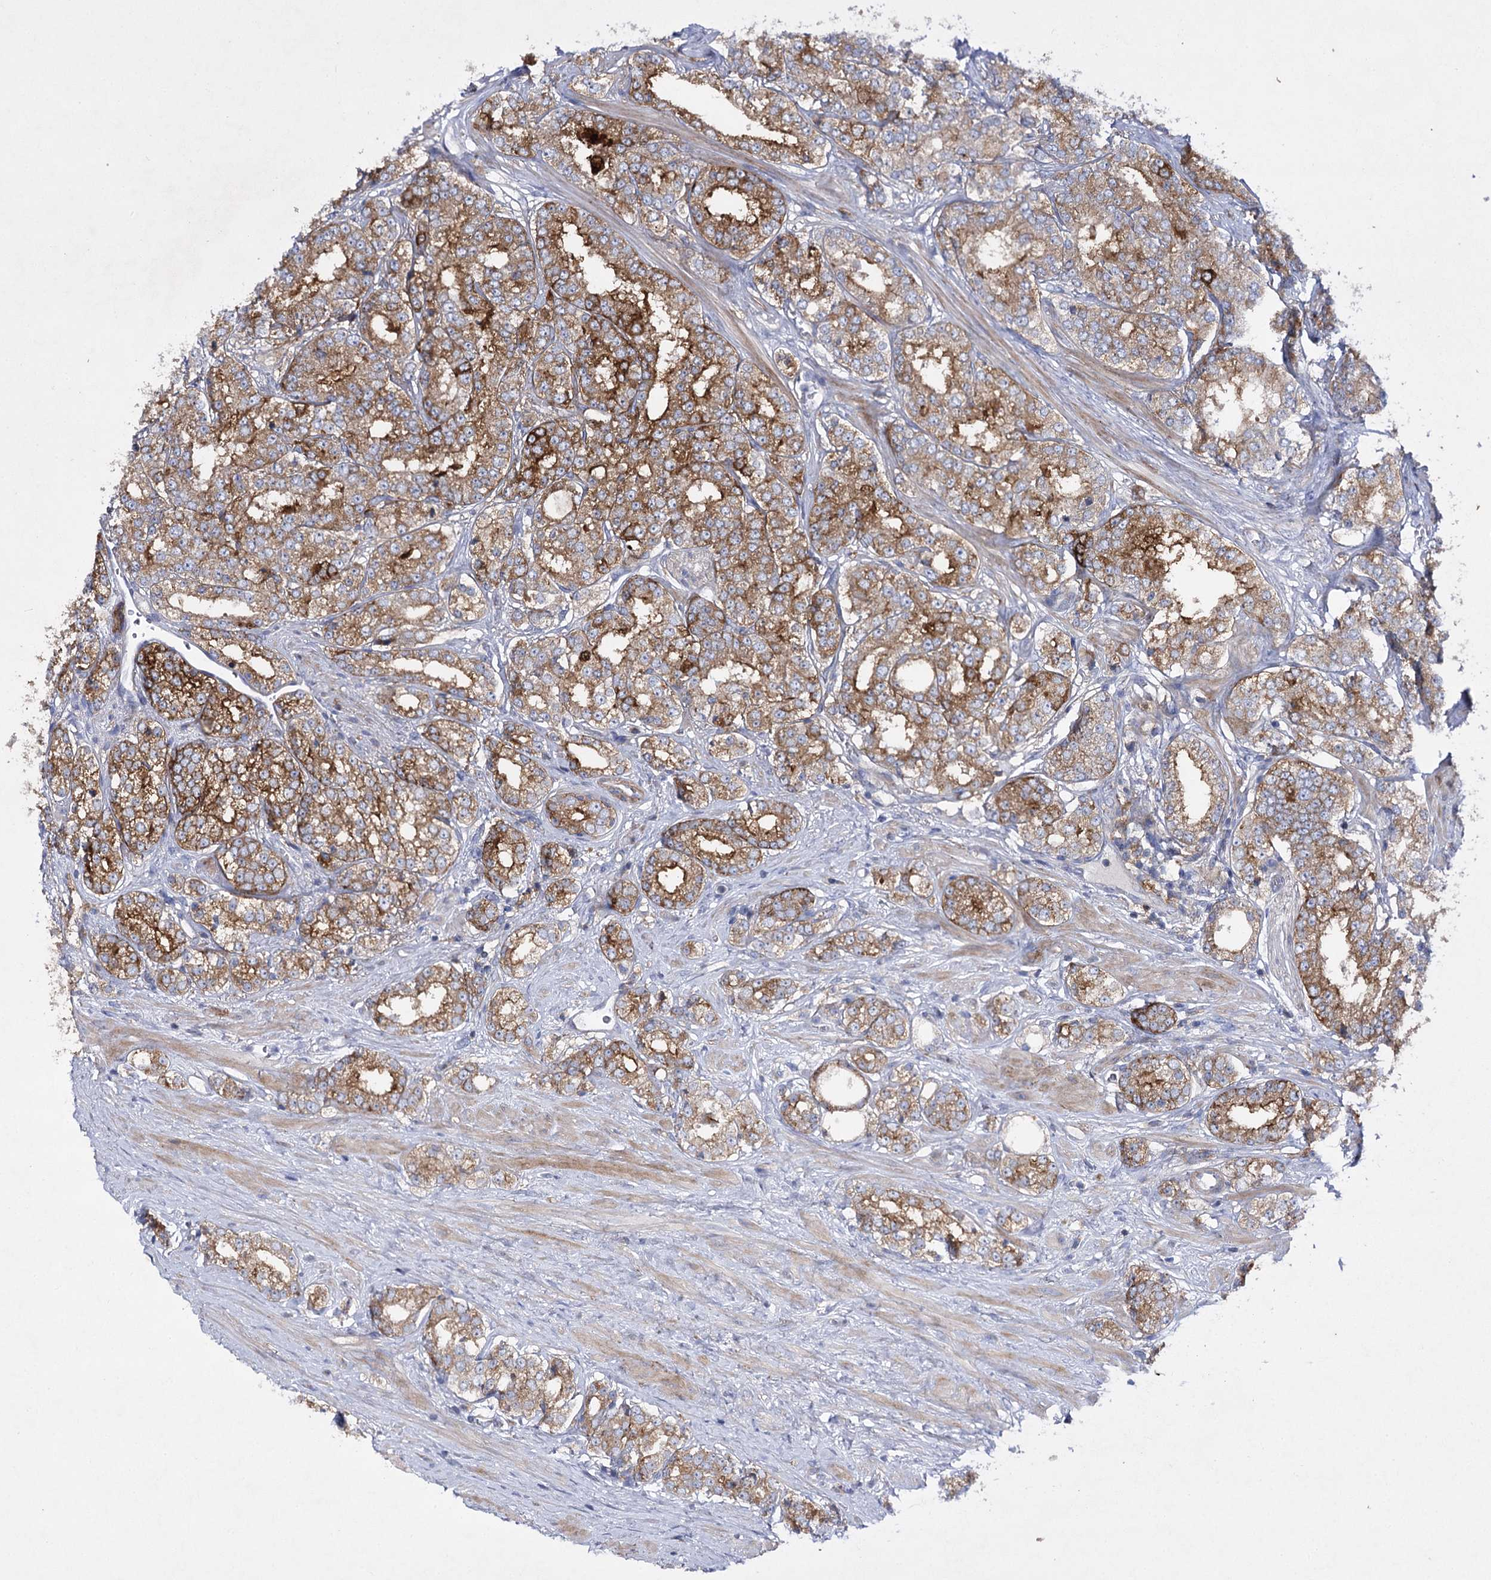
{"staining": {"intensity": "strong", "quantity": ">75%", "location": "cytoplasmic/membranous"}, "tissue": "prostate cancer", "cell_type": "Tumor cells", "image_type": "cancer", "snomed": [{"axis": "morphology", "description": "Normal tissue, NOS"}, {"axis": "morphology", "description": "Adenocarcinoma, High grade"}, {"axis": "topography", "description": "Prostate"}], "caption": "IHC image of neoplastic tissue: high-grade adenocarcinoma (prostate) stained using IHC reveals high levels of strong protein expression localized specifically in the cytoplasmic/membranous of tumor cells, appearing as a cytoplasmic/membranous brown color.", "gene": "COX15", "patient": {"sex": "male", "age": 83}}